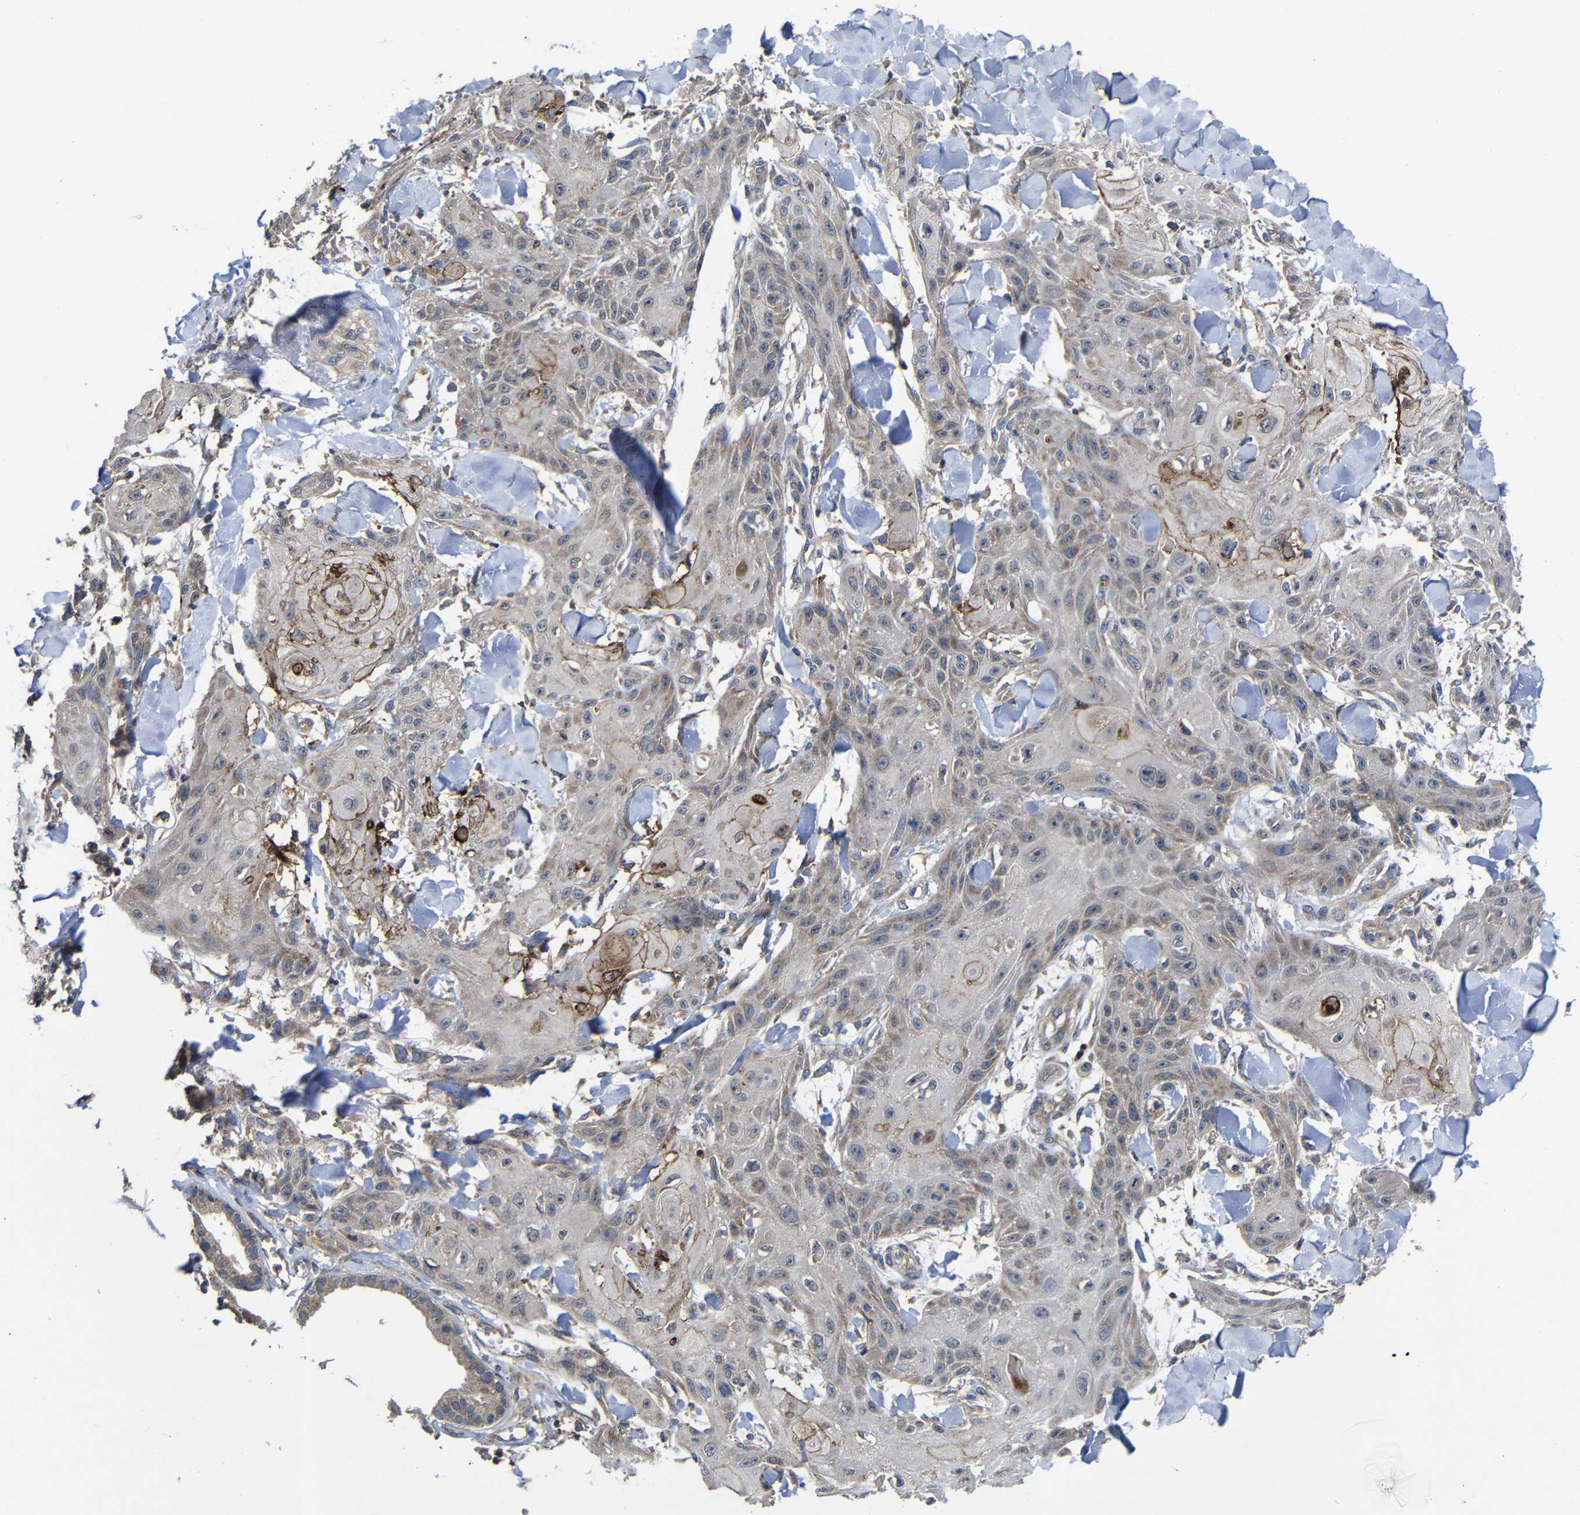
{"staining": {"intensity": "moderate", "quantity": "25%-75%", "location": "cytoplasmic/membranous"}, "tissue": "skin cancer", "cell_type": "Tumor cells", "image_type": "cancer", "snomed": [{"axis": "morphology", "description": "Squamous cell carcinoma, NOS"}, {"axis": "topography", "description": "Skin"}], "caption": "Tumor cells reveal medium levels of moderate cytoplasmic/membranous positivity in approximately 25%-75% of cells in squamous cell carcinoma (skin).", "gene": "LPAR5", "patient": {"sex": "male", "age": 74}}